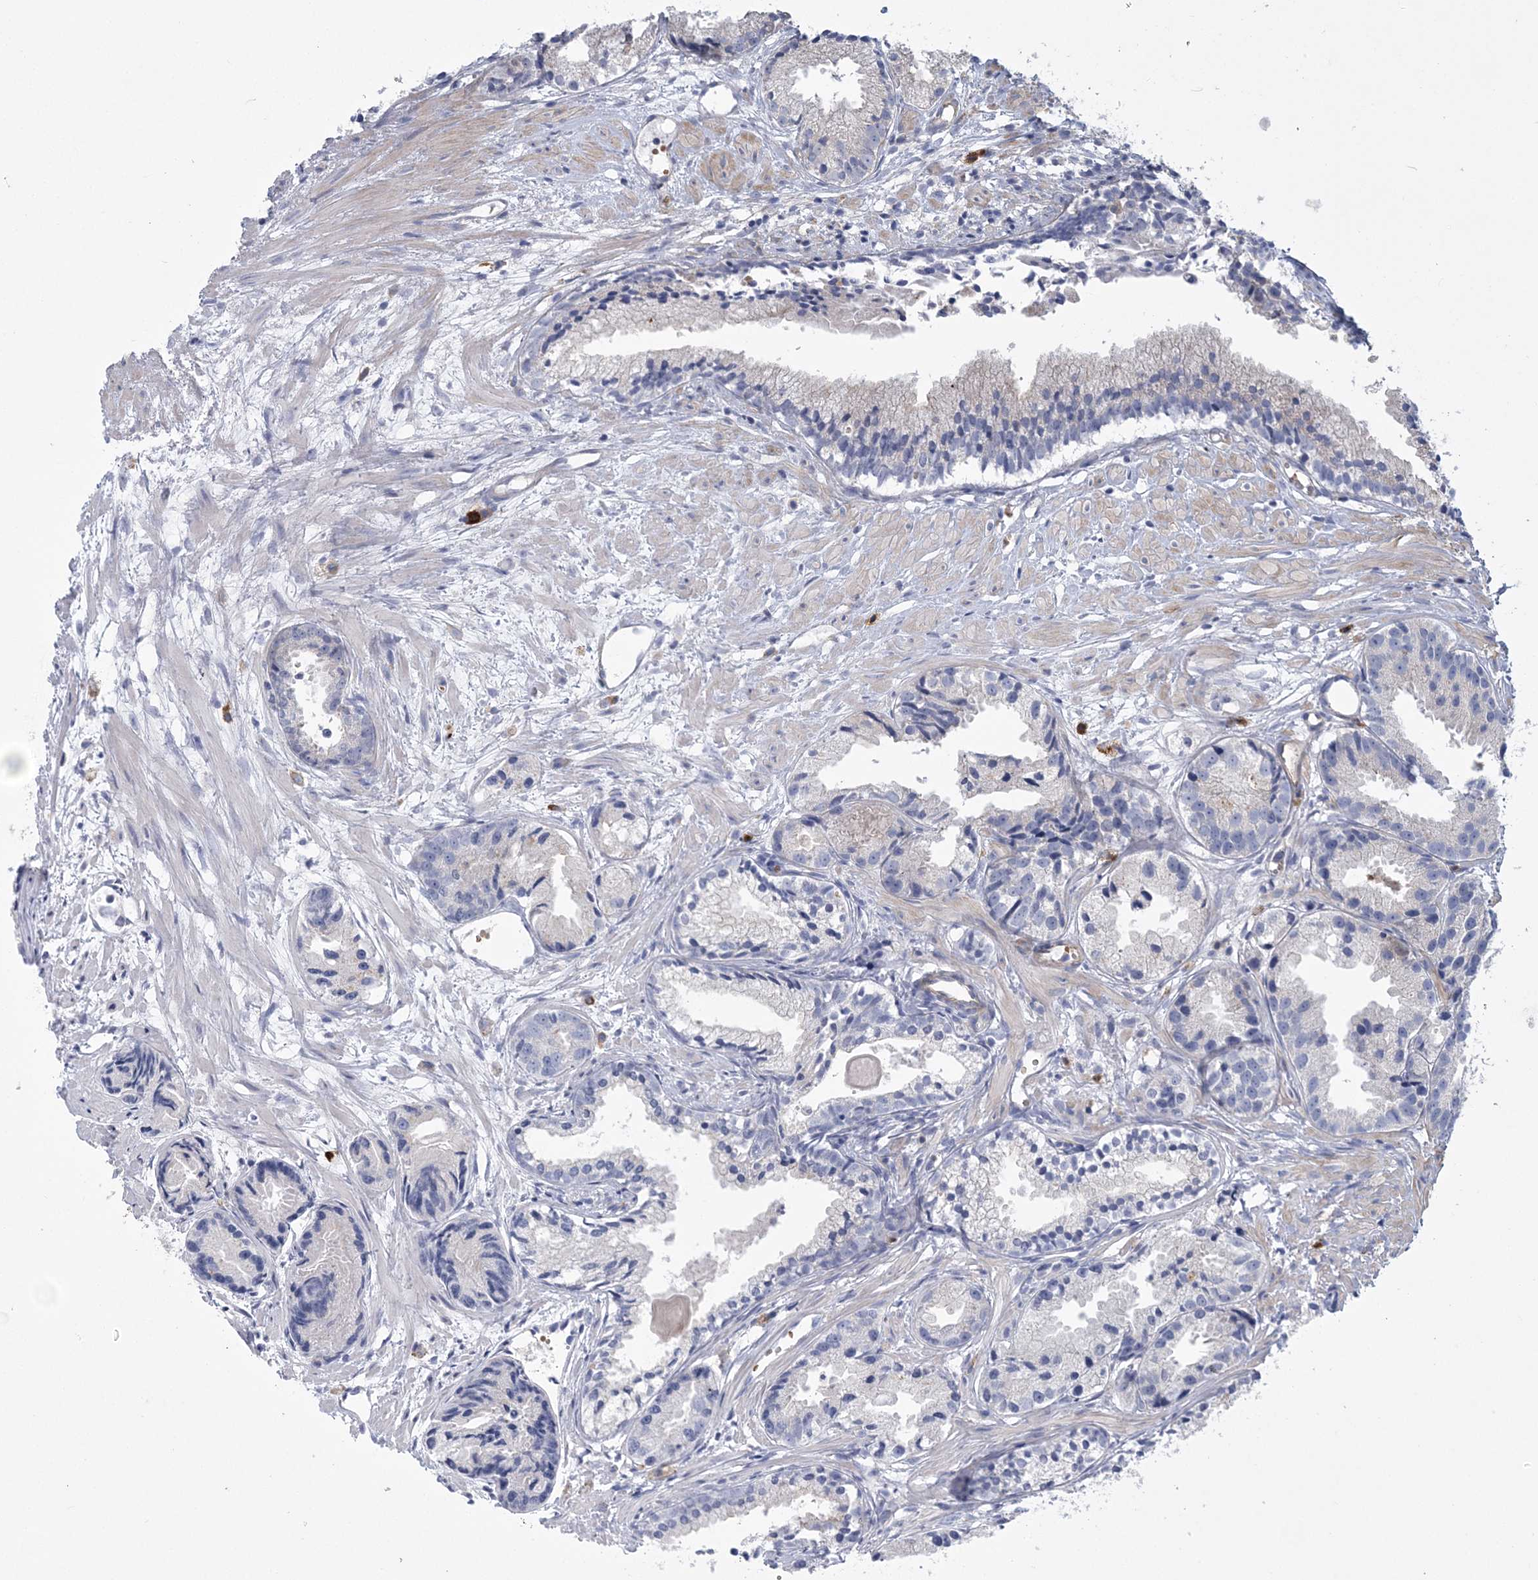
{"staining": {"intensity": "negative", "quantity": "none", "location": "none"}, "tissue": "prostate cancer", "cell_type": "Tumor cells", "image_type": "cancer", "snomed": [{"axis": "morphology", "description": "Adenocarcinoma, Low grade"}, {"axis": "topography", "description": "Prostate"}], "caption": "Immunohistochemical staining of prostate cancer (adenocarcinoma (low-grade)) reveals no significant staining in tumor cells.", "gene": "CALN1", "patient": {"sex": "male", "age": 88}}